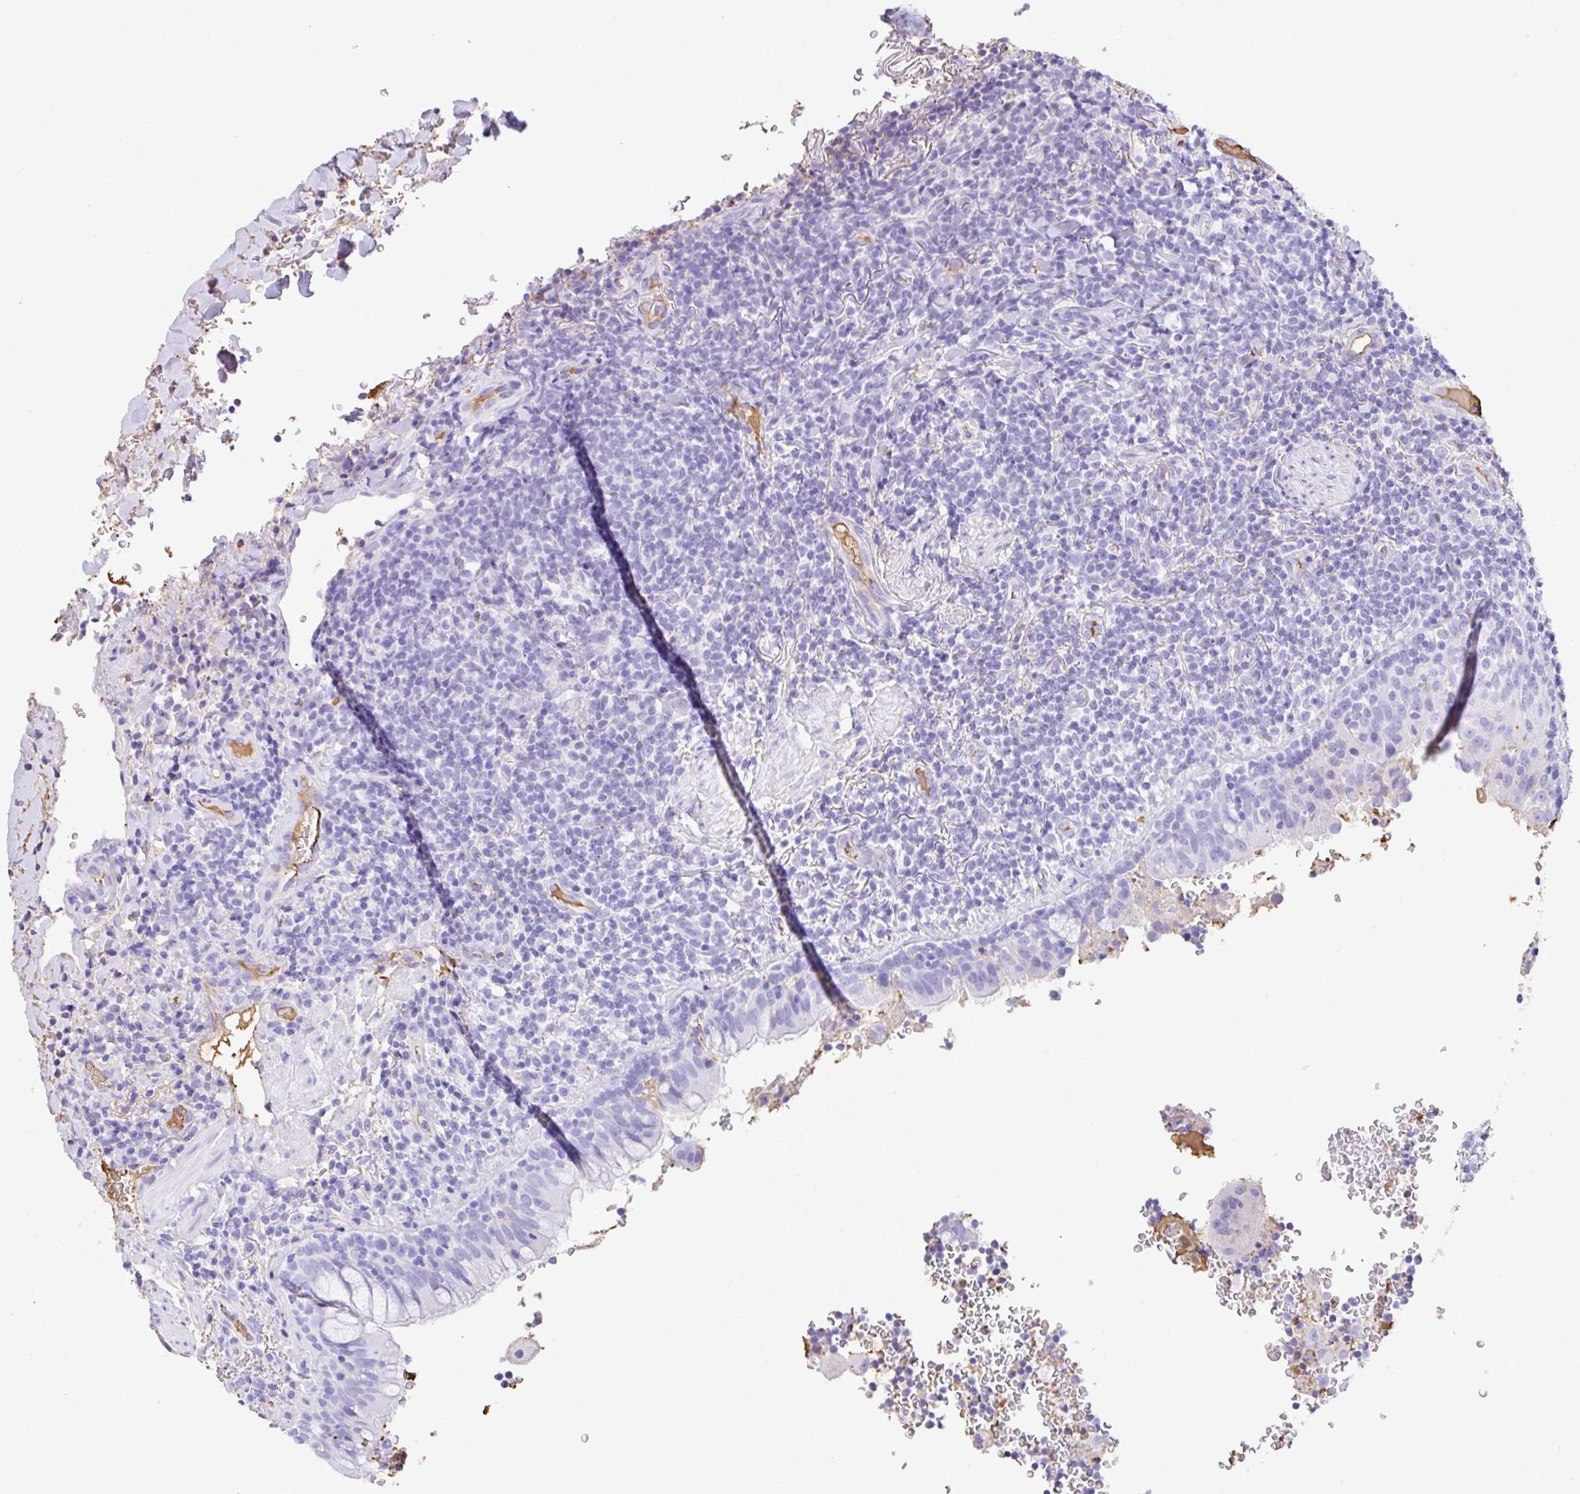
{"staining": {"intensity": "negative", "quantity": "none", "location": "none"}, "tissue": "lymphoma", "cell_type": "Tumor cells", "image_type": "cancer", "snomed": [{"axis": "morphology", "description": "Malignant lymphoma, non-Hodgkin's type, Low grade"}, {"axis": "topography", "description": "Lung"}], "caption": "The histopathology image demonstrates no significant expression in tumor cells of low-grade malignant lymphoma, non-Hodgkin's type.", "gene": "HOXC12", "patient": {"sex": "female", "age": 71}}